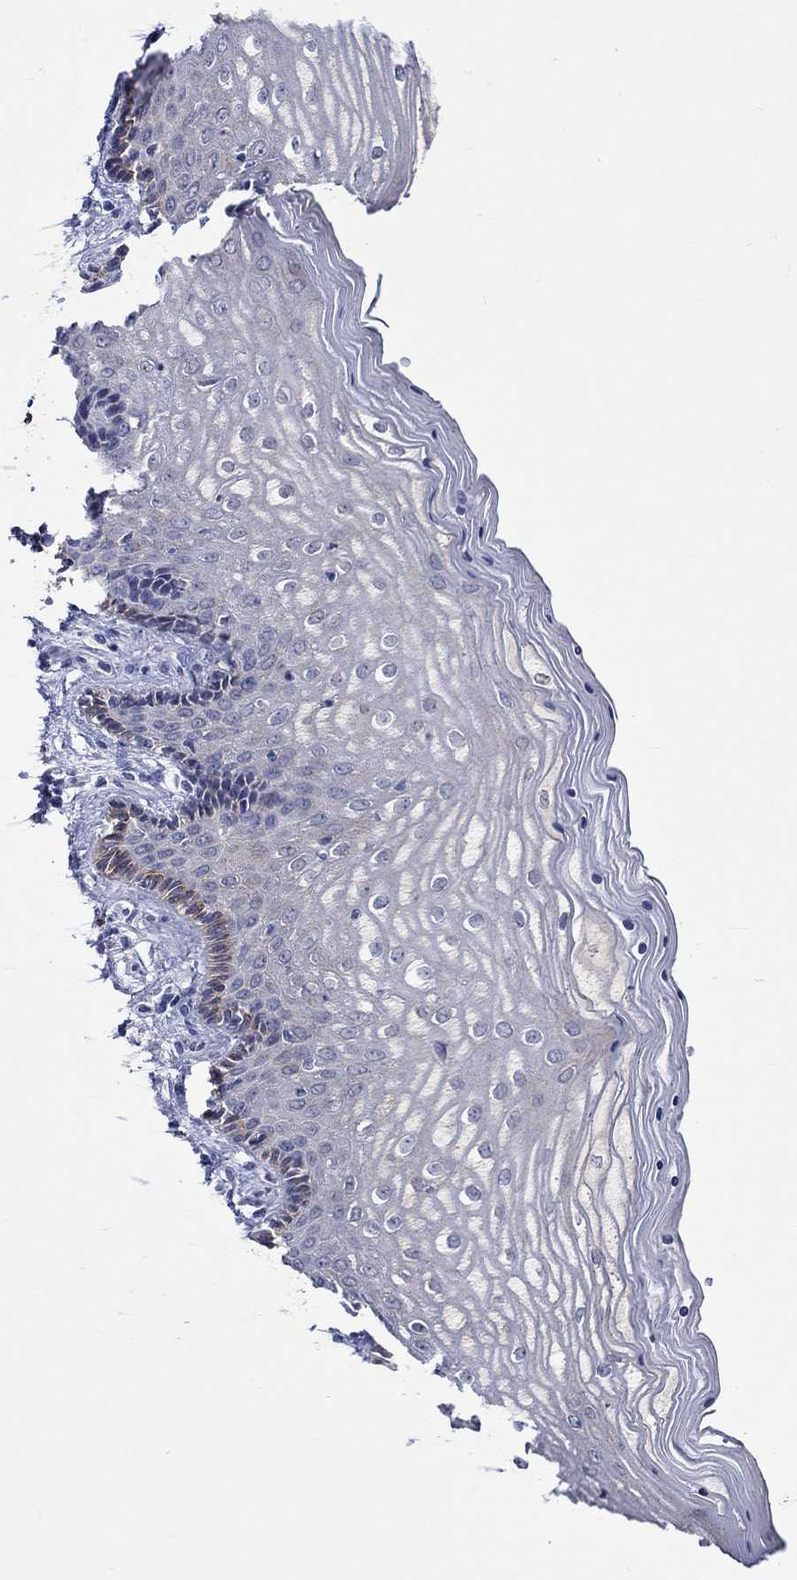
{"staining": {"intensity": "weak", "quantity": "<25%", "location": "cytoplasmic/membranous"}, "tissue": "vagina", "cell_type": "Squamous epithelial cells", "image_type": "normal", "snomed": [{"axis": "morphology", "description": "Normal tissue, NOS"}, {"axis": "topography", "description": "Vagina"}], "caption": "High power microscopy histopathology image of an immunohistochemistry (IHC) histopathology image of normal vagina, revealing no significant staining in squamous epithelial cells.", "gene": "CRYAB", "patient": {"sex": "female", "age": 45}}